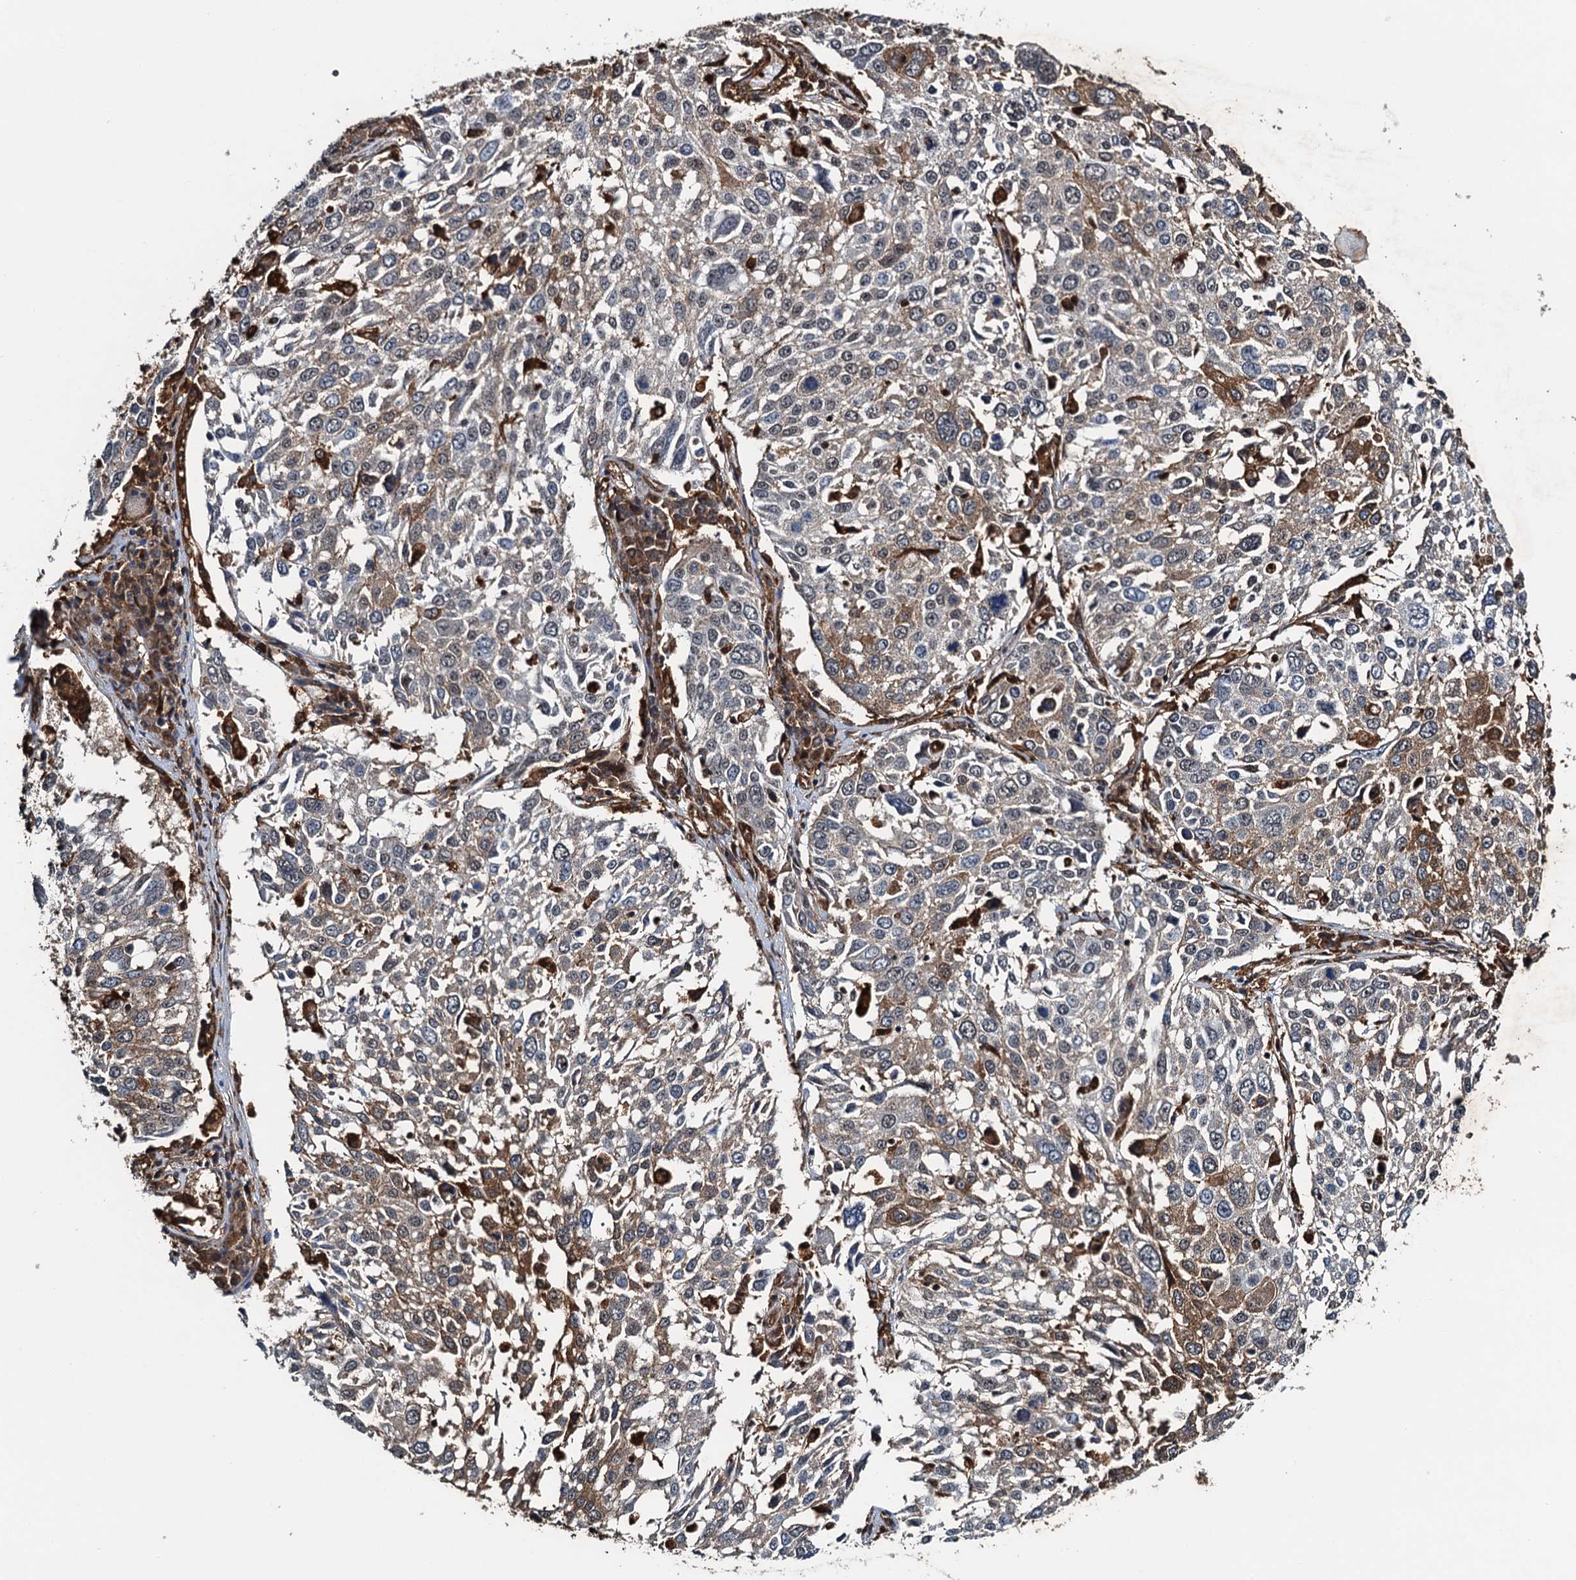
{"staining": {"intensity": "moderate", "quantity": "<25%", "location": "cytoplasmic/membranous"}, "tissue": "lung cancer", "cell_type": "Tumor cells", "image_type": "cancer", "snomed": [{"axis": "morphology", "description": "Squamous cell carcinoma, NOS"}, {"axis": "topography", "description": "Lung"}], "caption": "Lung squamous cell carcinoma stained for a protein displays moderate cytoplasmic/membranous positivity in tumor cells. The staining is performed using DAB (3,3'-diaminobenzidine) brown chromogen to label protein expression. The nuclei are counter-stained blue using hematoxylin.", "gene": "WHAMM", "patient": {"sex": "male", "age": 65}}